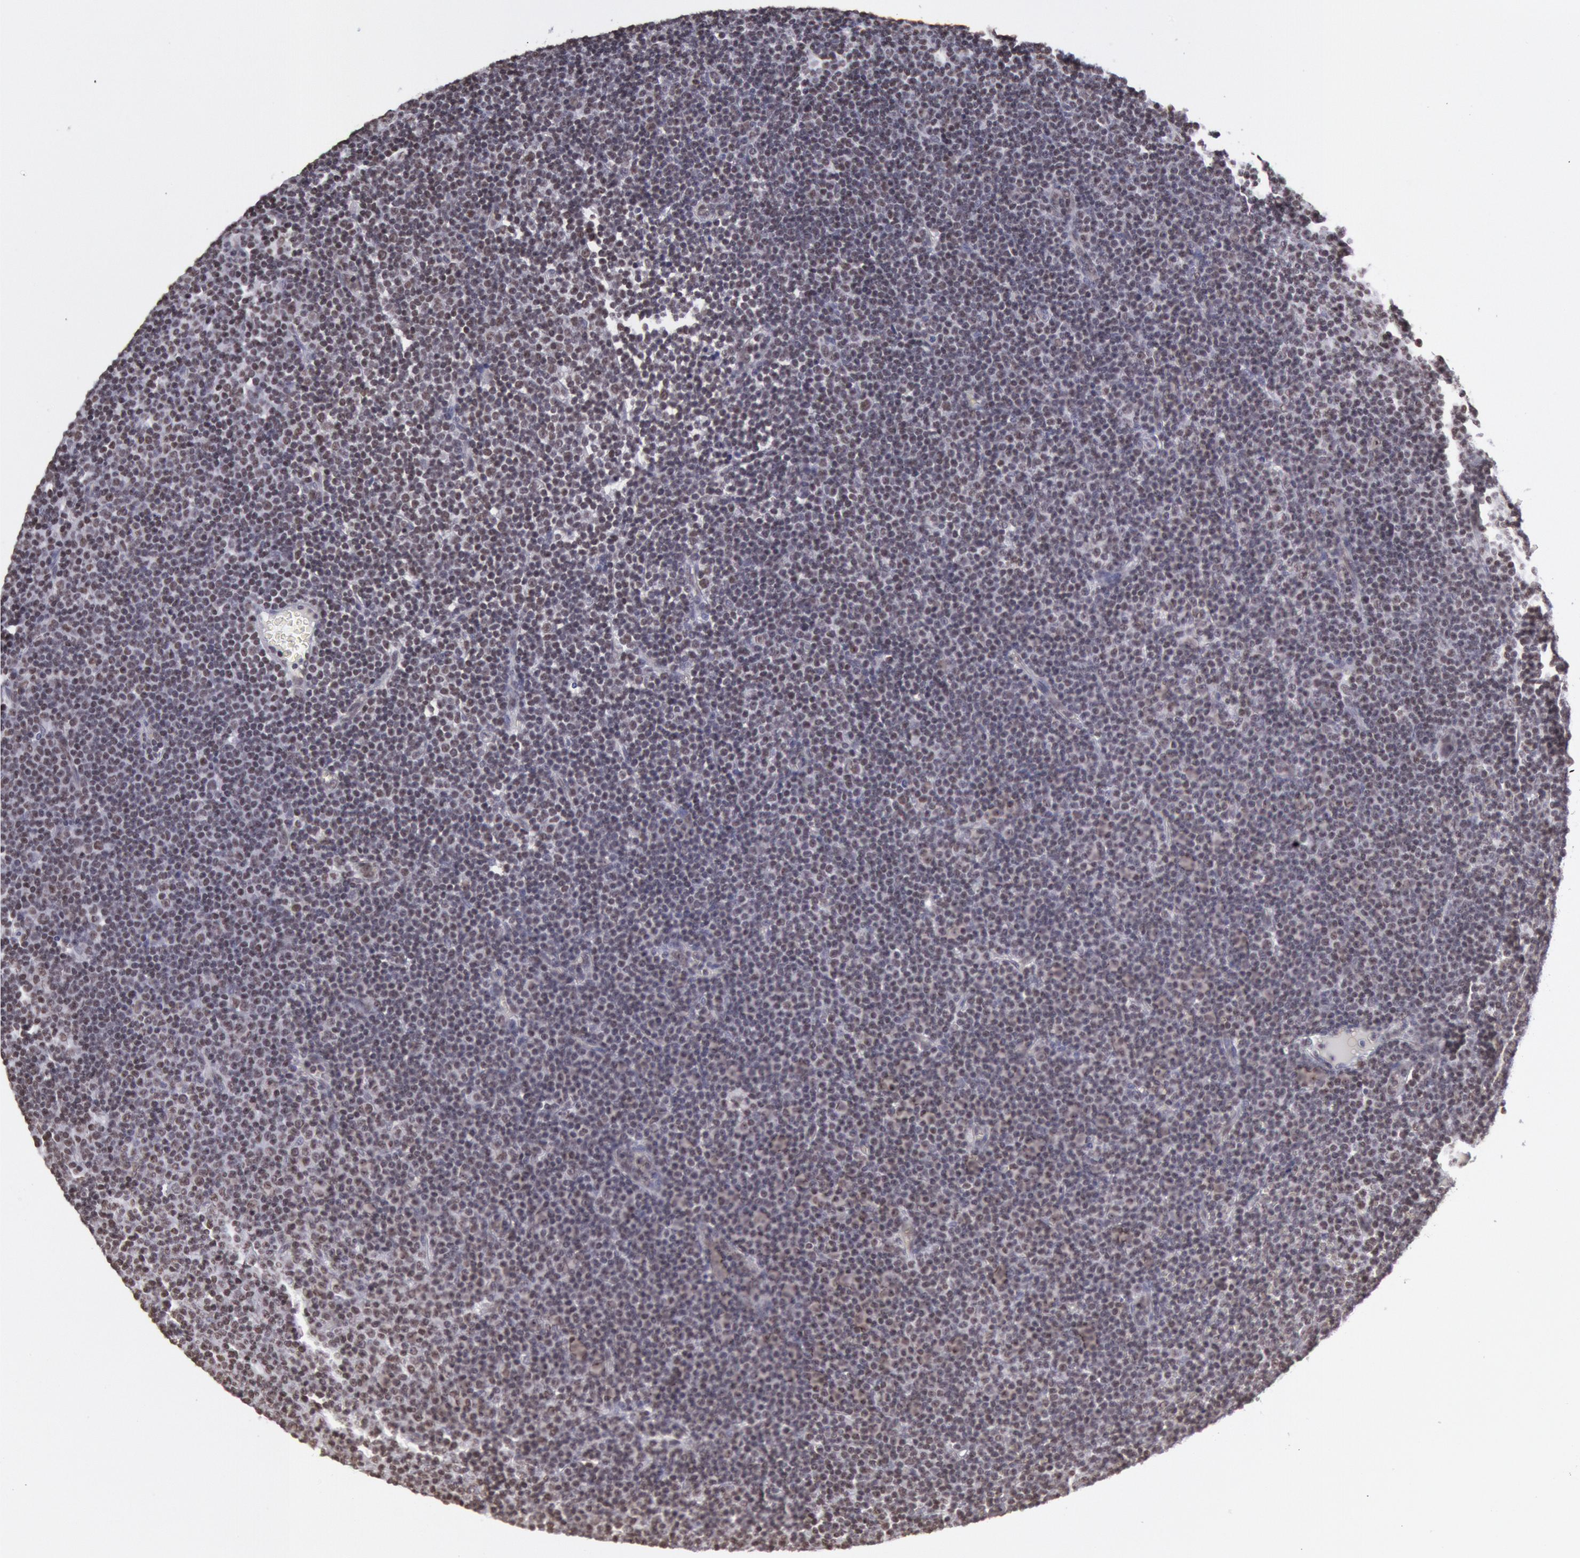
{"staining": {"intensity": "moderate", "quantity": "25%-75%", "location": "nuclear"}, "tissue": "lymphoma", "cell_type": "Tumor cells", "image_type": "cancer", "snomed": [{"axis": "morphology", "description": "Malignant lymphoma, non-Hodgkin's type, Low grade"}, {"axis": "topography", "description": "Lymph node"}], "caption": "High-power microscopy captured an immunohistochemistry histopathology image of lymphoma, revealing moderate nuclear expression in approximately 25%-75% of tumor cells.", "gene": "NKAP", "patient": {"sex": "male", "age": 57}}